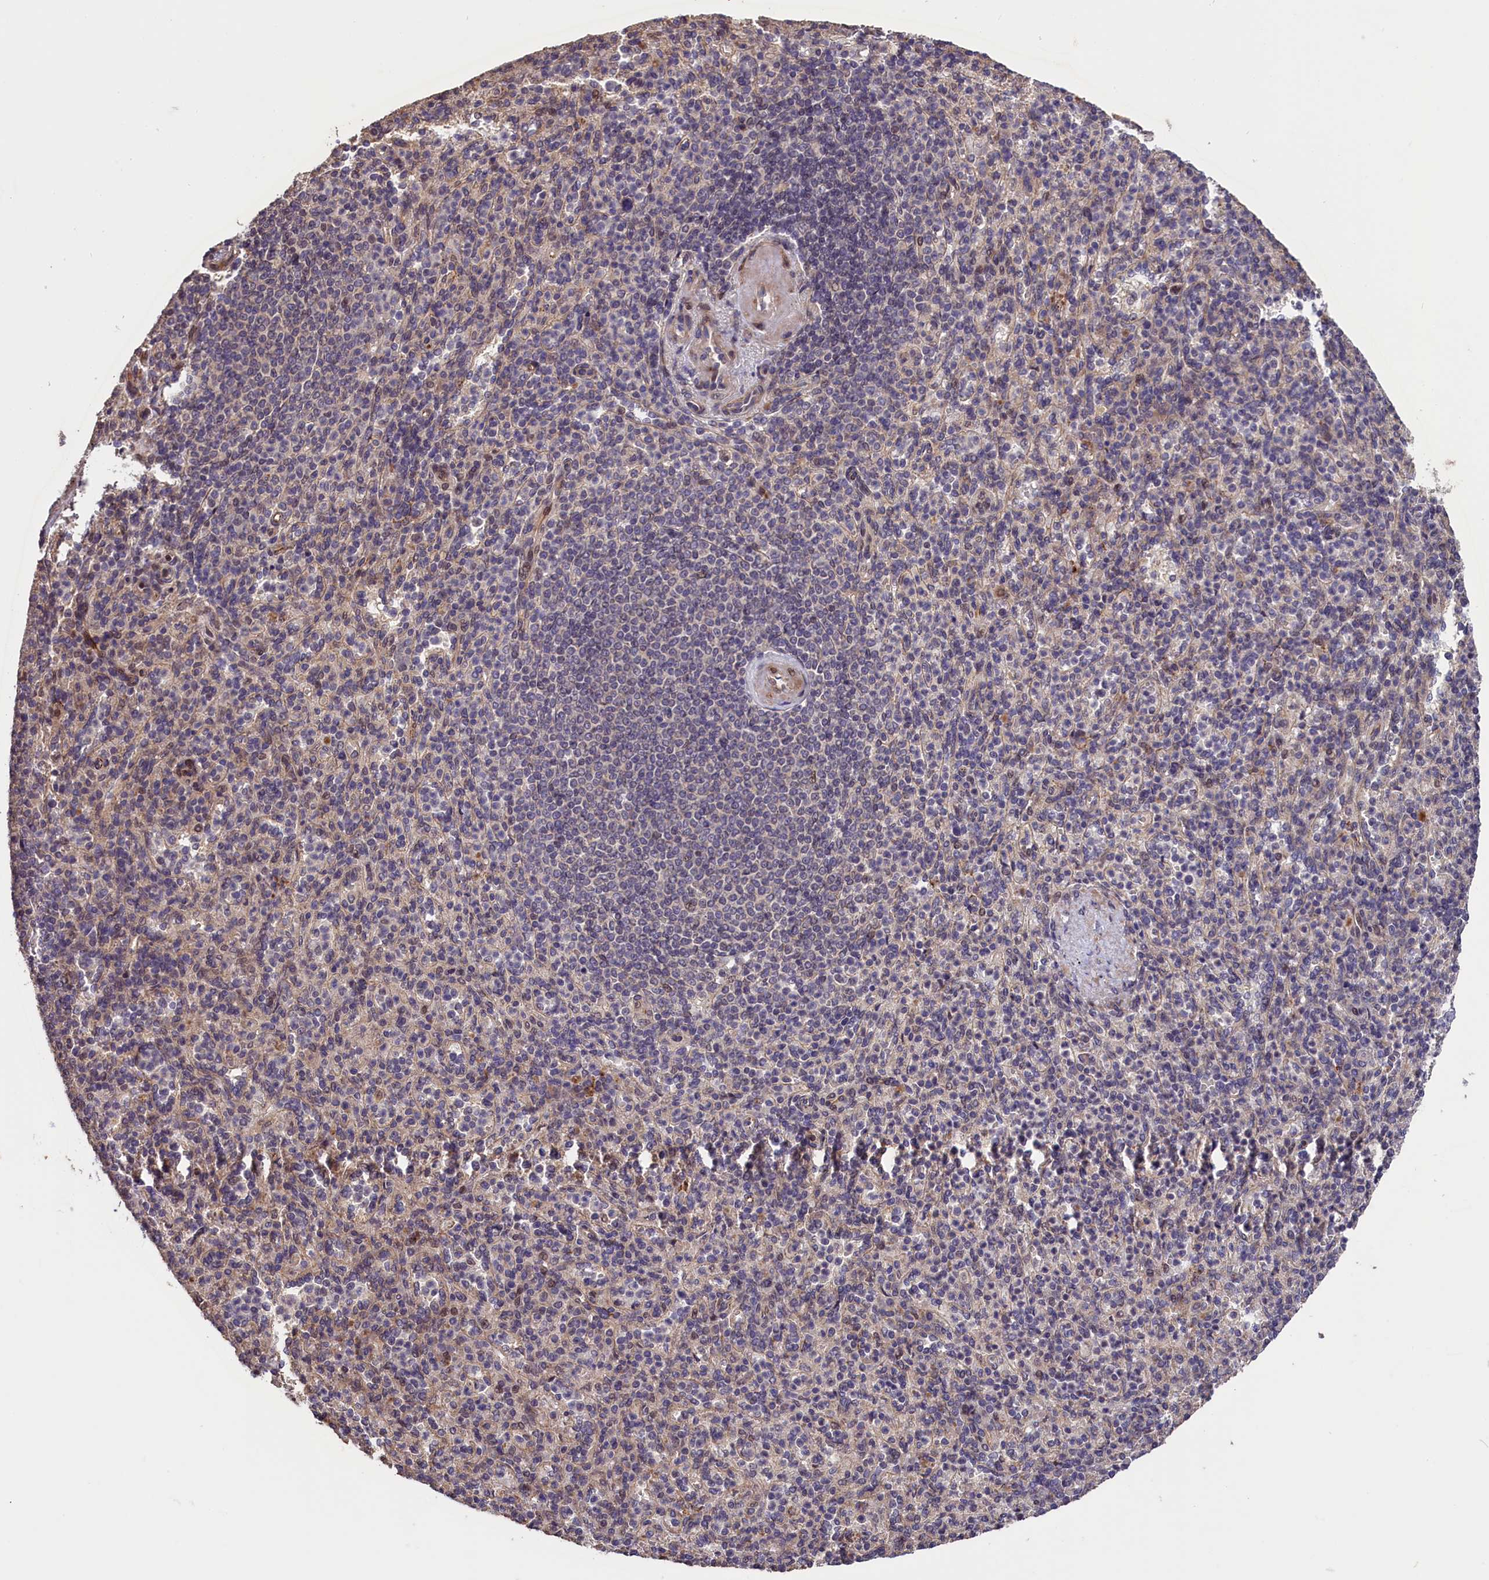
{"staining": {"intensity": "moderate", "quantity": "25%-75%", "location": "cytoplasmic/membranous"}, "tissue": "spleen", "cell_type": "Cells in red pulp", "image_type": "normal", "snomed": [{"axis": "morphology", "description": "Normal tissue, NOS"}, {"axis": "topography", "description": "Spleen"}], "caption": "Protein staining of normal spleen exhibits moderate cytoplasmic/membranous expression in about 25%-75% of cells in red pulp.", "gene": "DNAJB9", "patient": {"sex": "female", "age": 74}}